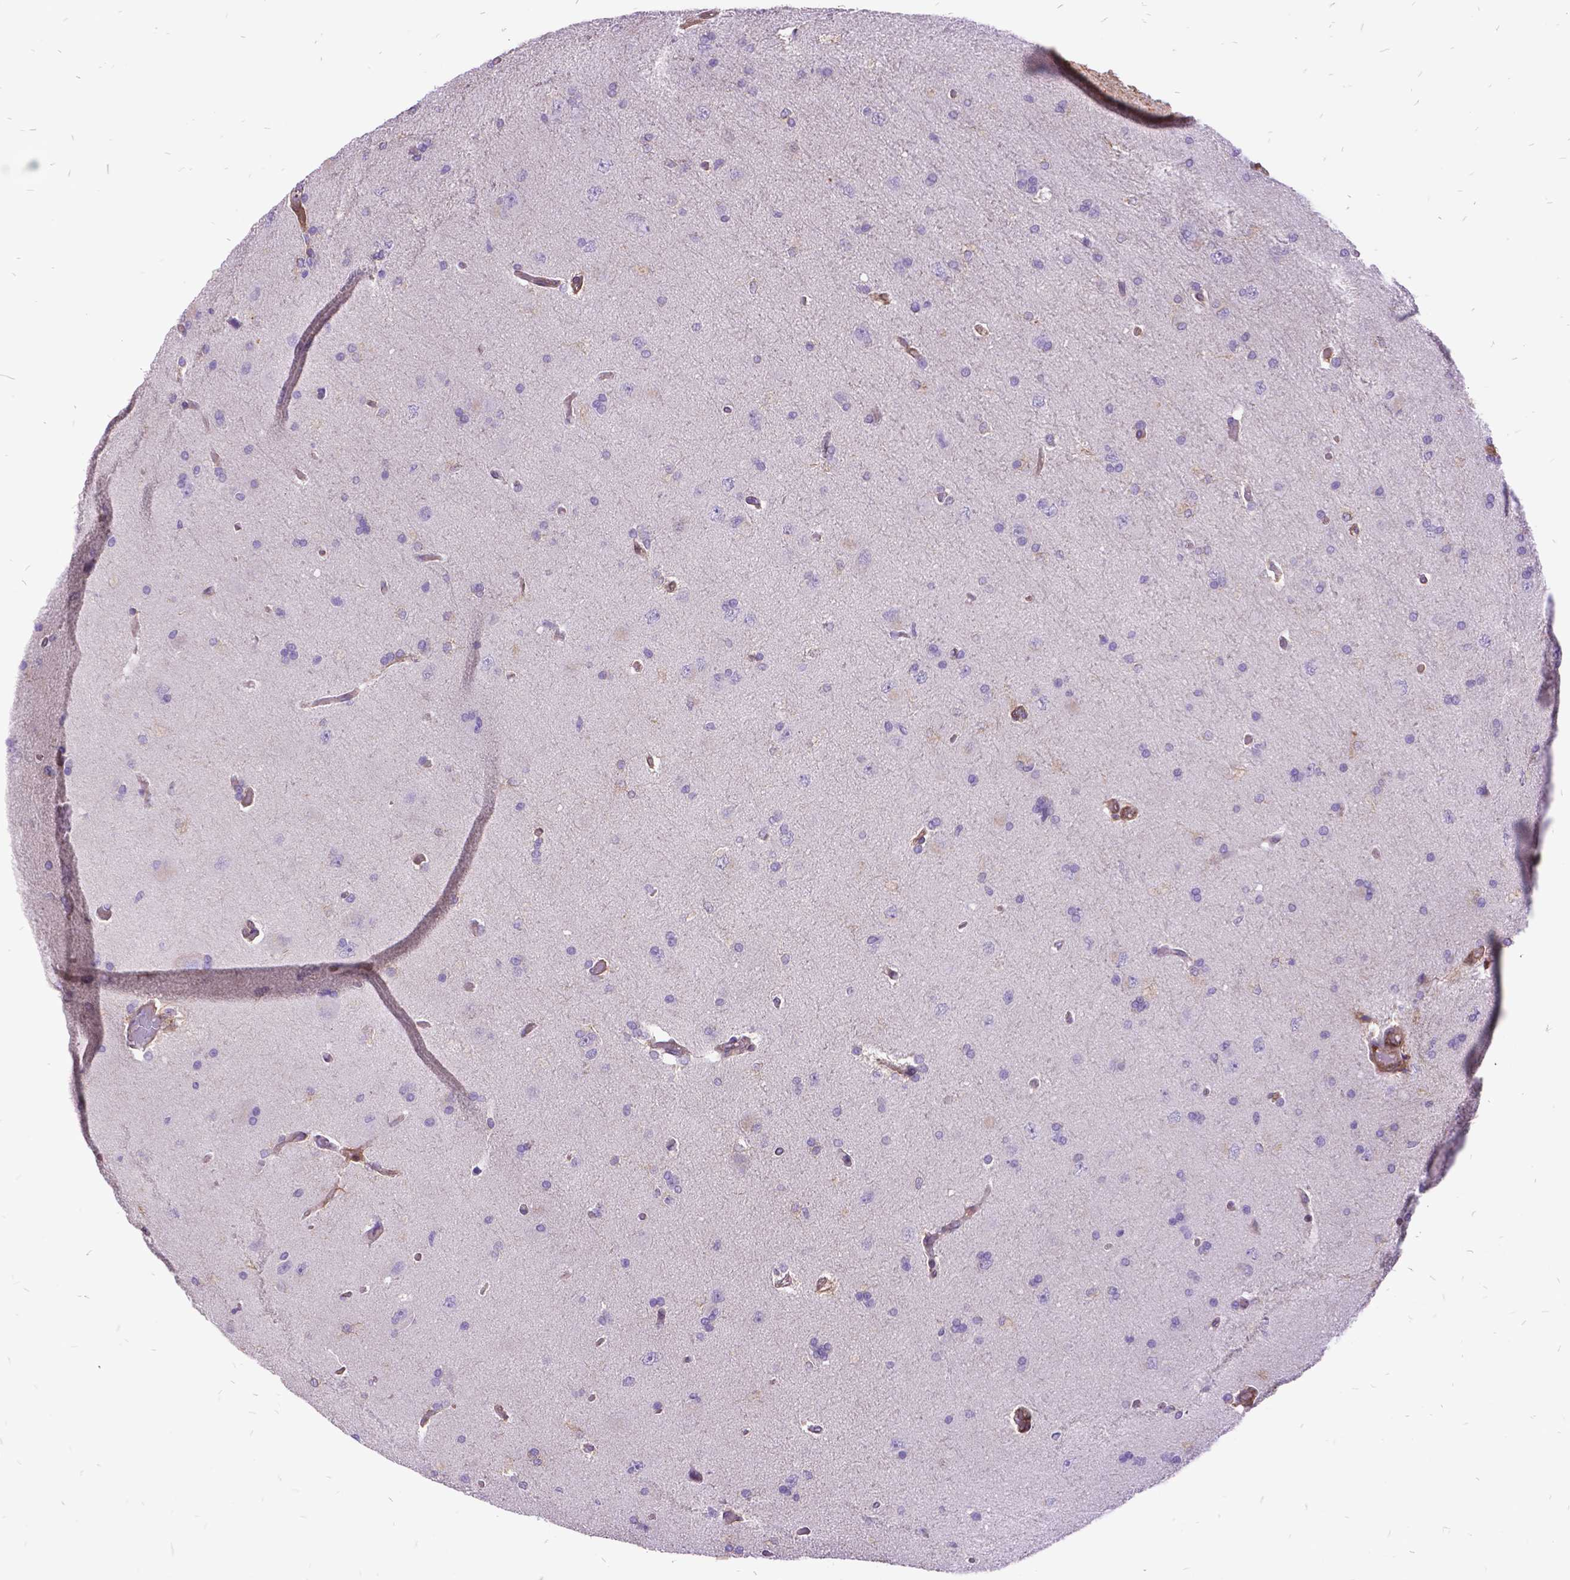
{"staining": {"intensity": "negative", "quantity": "none", "location": "none"}, "tissue": "glioma", "cell_type": "Tumor cells", "image_type": "cancer", "snomed": [{"axis": "morphology", "description": "Glioma, malignant, High grade"}, {"axis": "topography", "description": "Cerebral cortex"}], "caption": "Human glioma stained for a protein using immunohistochemistry (IHC) demonstrates no positivity in tumor cells.", "gene": "GRB7", "patient": {"sex": "male", "age": 70}}